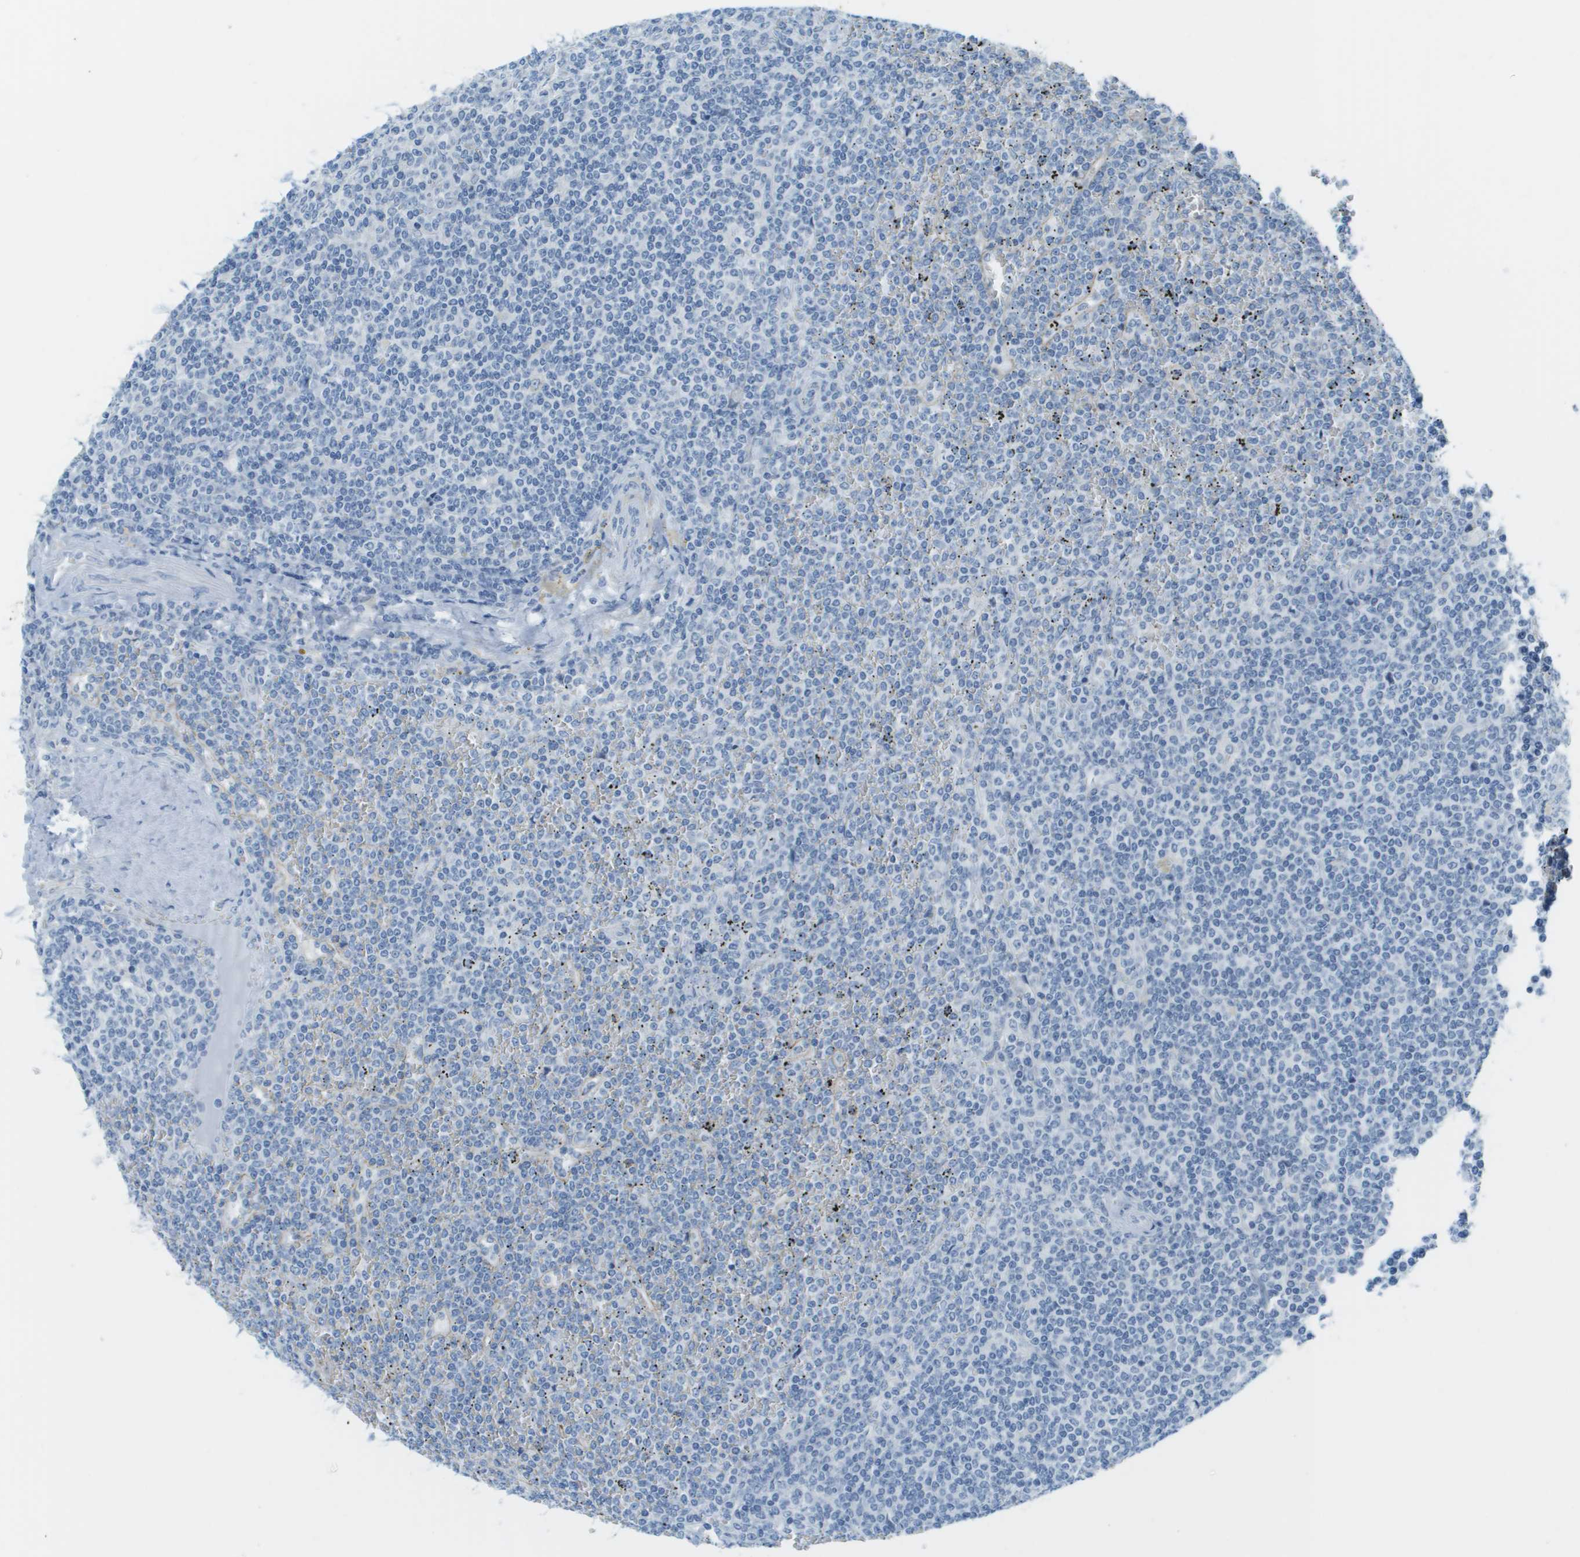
{"staining": {"intensity": "negative", "quantity": "none", "location": "none"}, "tissue": "lymphoma", "cell_type": "Tumor cells", "image_type": "cancer", "snomed": [{"axis": "morphology", "description": "Malignant lymphoma, non-Hodgkin's type, Low grade"}, {"axis": "topography", "description": "Spleen"}], "caption": "Immunohistochemistry photomicrograph of neoplastic tissue: malignant lymphoma, non-Hodgkin's type (low-grade) stained with DAB reveals no significant protein positivity in tumor cells.", "gene": "CDHR2", "patient": {"sex": "female", "age": 19}}